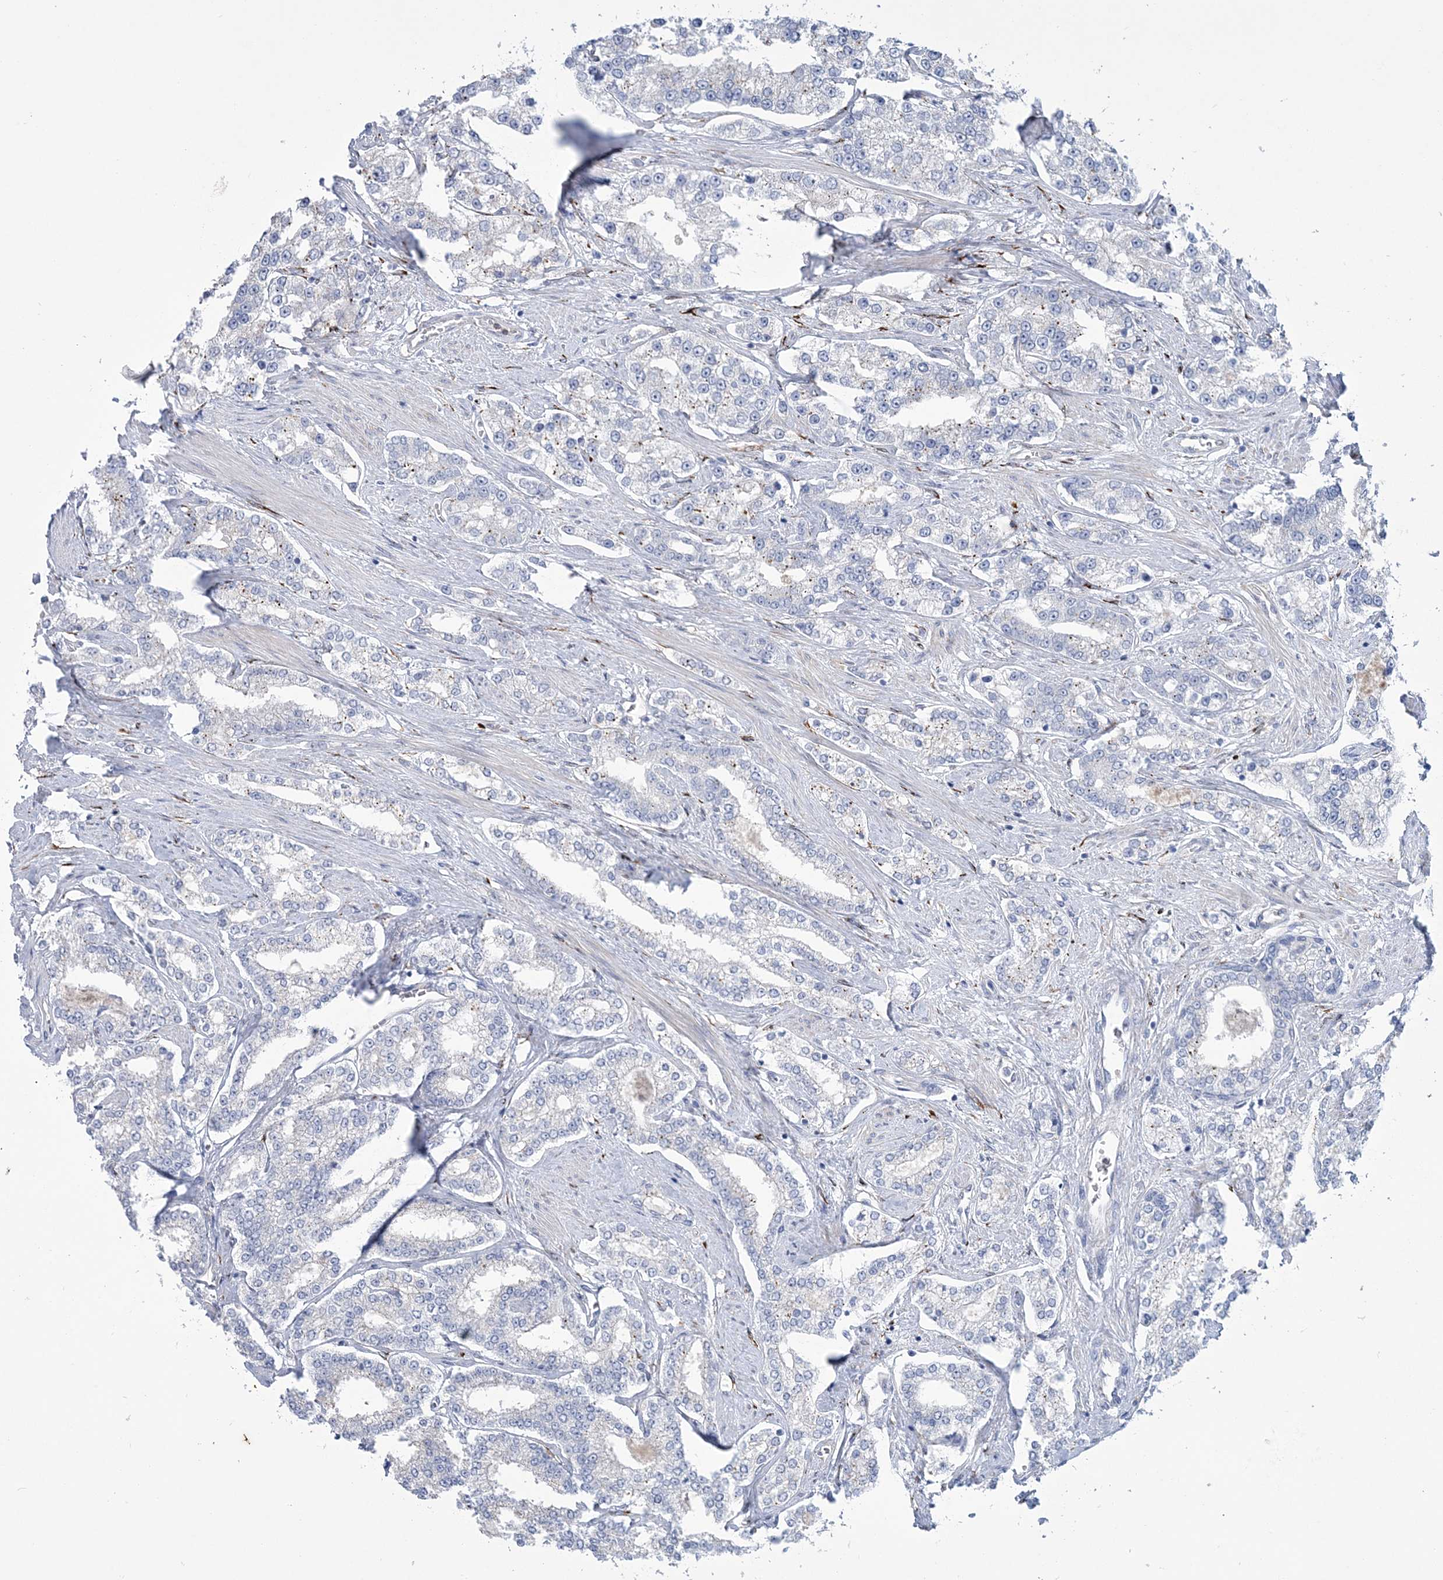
{"staining": {"intensity": "negative", "quantity": "none", "location": "none"}, "tissue": "prostate cancer", "cell_type": "Tumor cells", "image_type": "cancer", "snomed": [{"axis": "morphology", "description": "Normal tissue, NOS"}, {"axis": "morphology", "description": "Adenocarcinoma, High grade"}, {"axis": "topography", "description": "Prostate"}], "caption": "Tumor cells show no significant staining in prostate cancer.", "gene": "RAB11FIP5", "patient": {"sex": "male", "age": 83}}